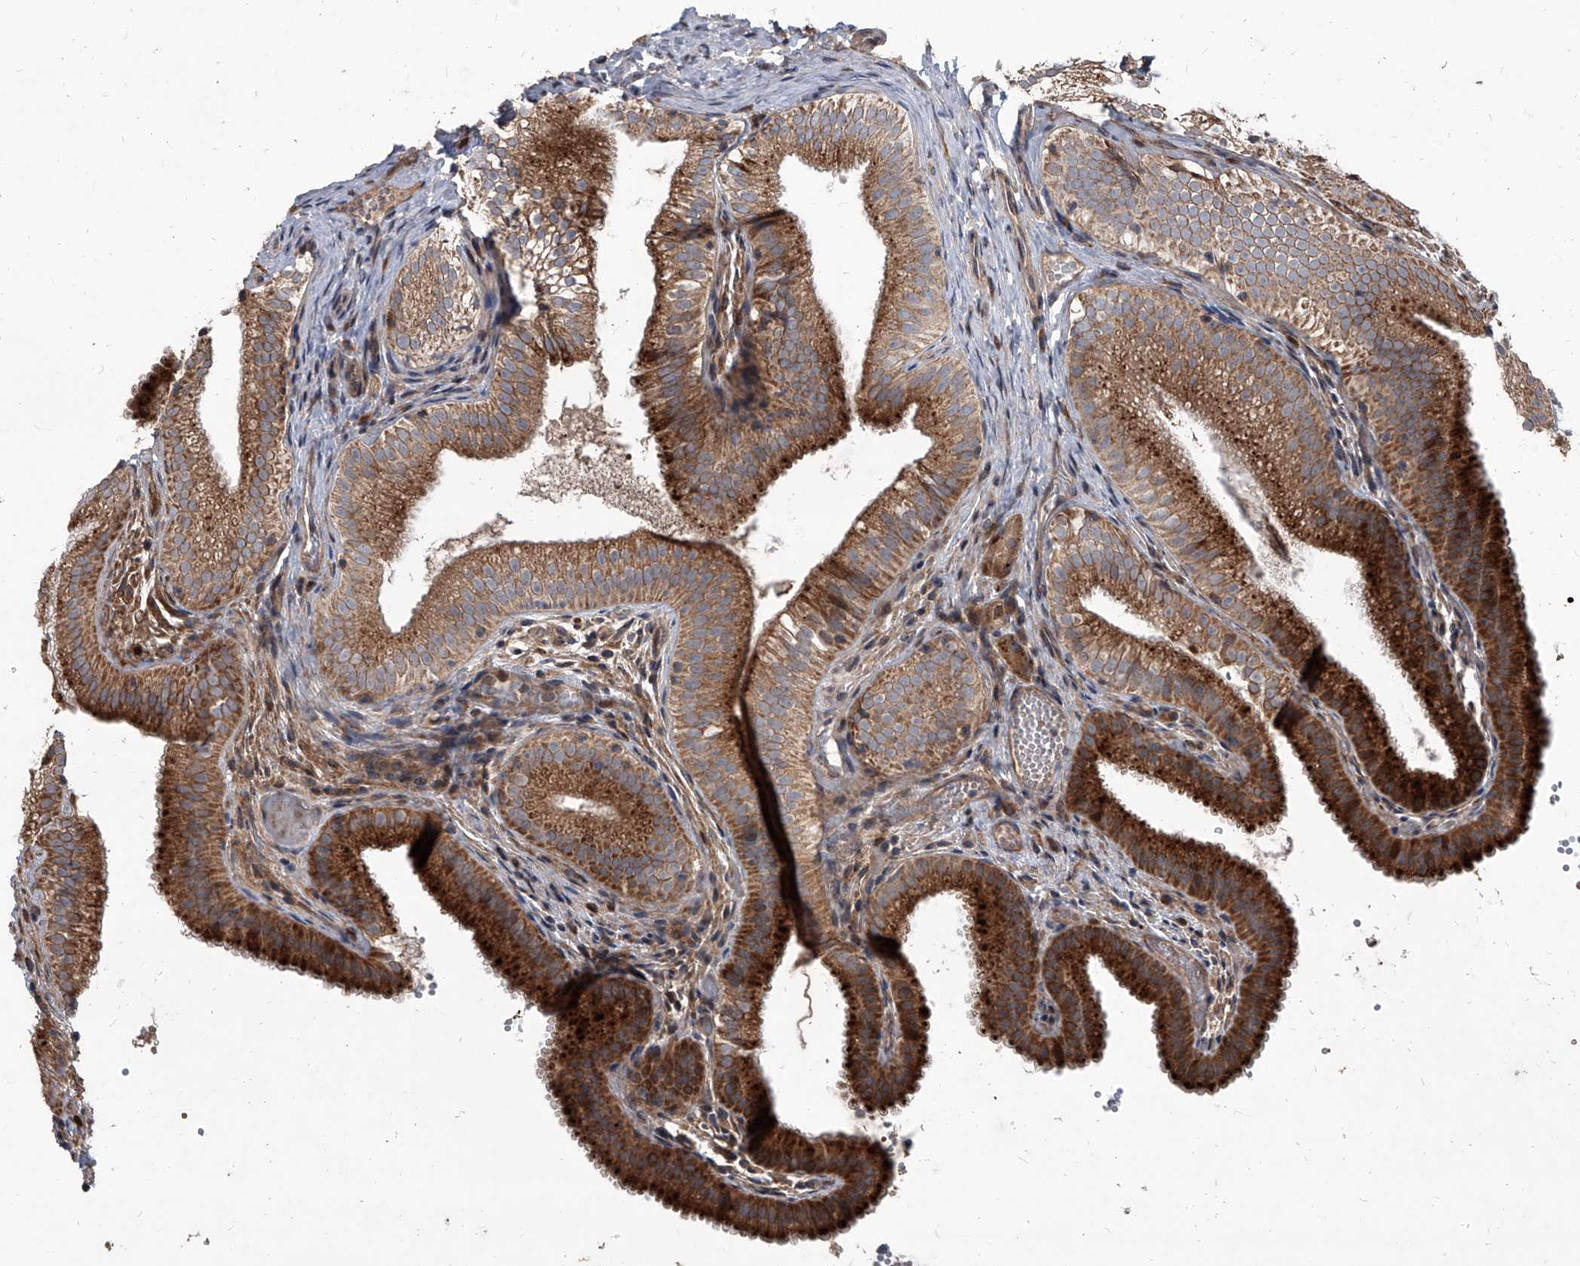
{"staining": {"intensity": "strong", "quantity": ">75%", "location": "cytoplasmic/membranous"}, "tissue": "gallbladder", "cell_type": "Glandular cells", "image_type": "normal", "snomed": [{"axis": "morphology", "description": "Normal tissue, NOS"}, {"axis": "topography", "description": "Gallbladder"}], "caption": "Glandular cells reveal high levels of strong cytoplasmic/membranous positivity in about >75% of cells in unremarkable gallbladder.", "gene": "EVA1C", "patient": {"sex": "female", "age": 30}}